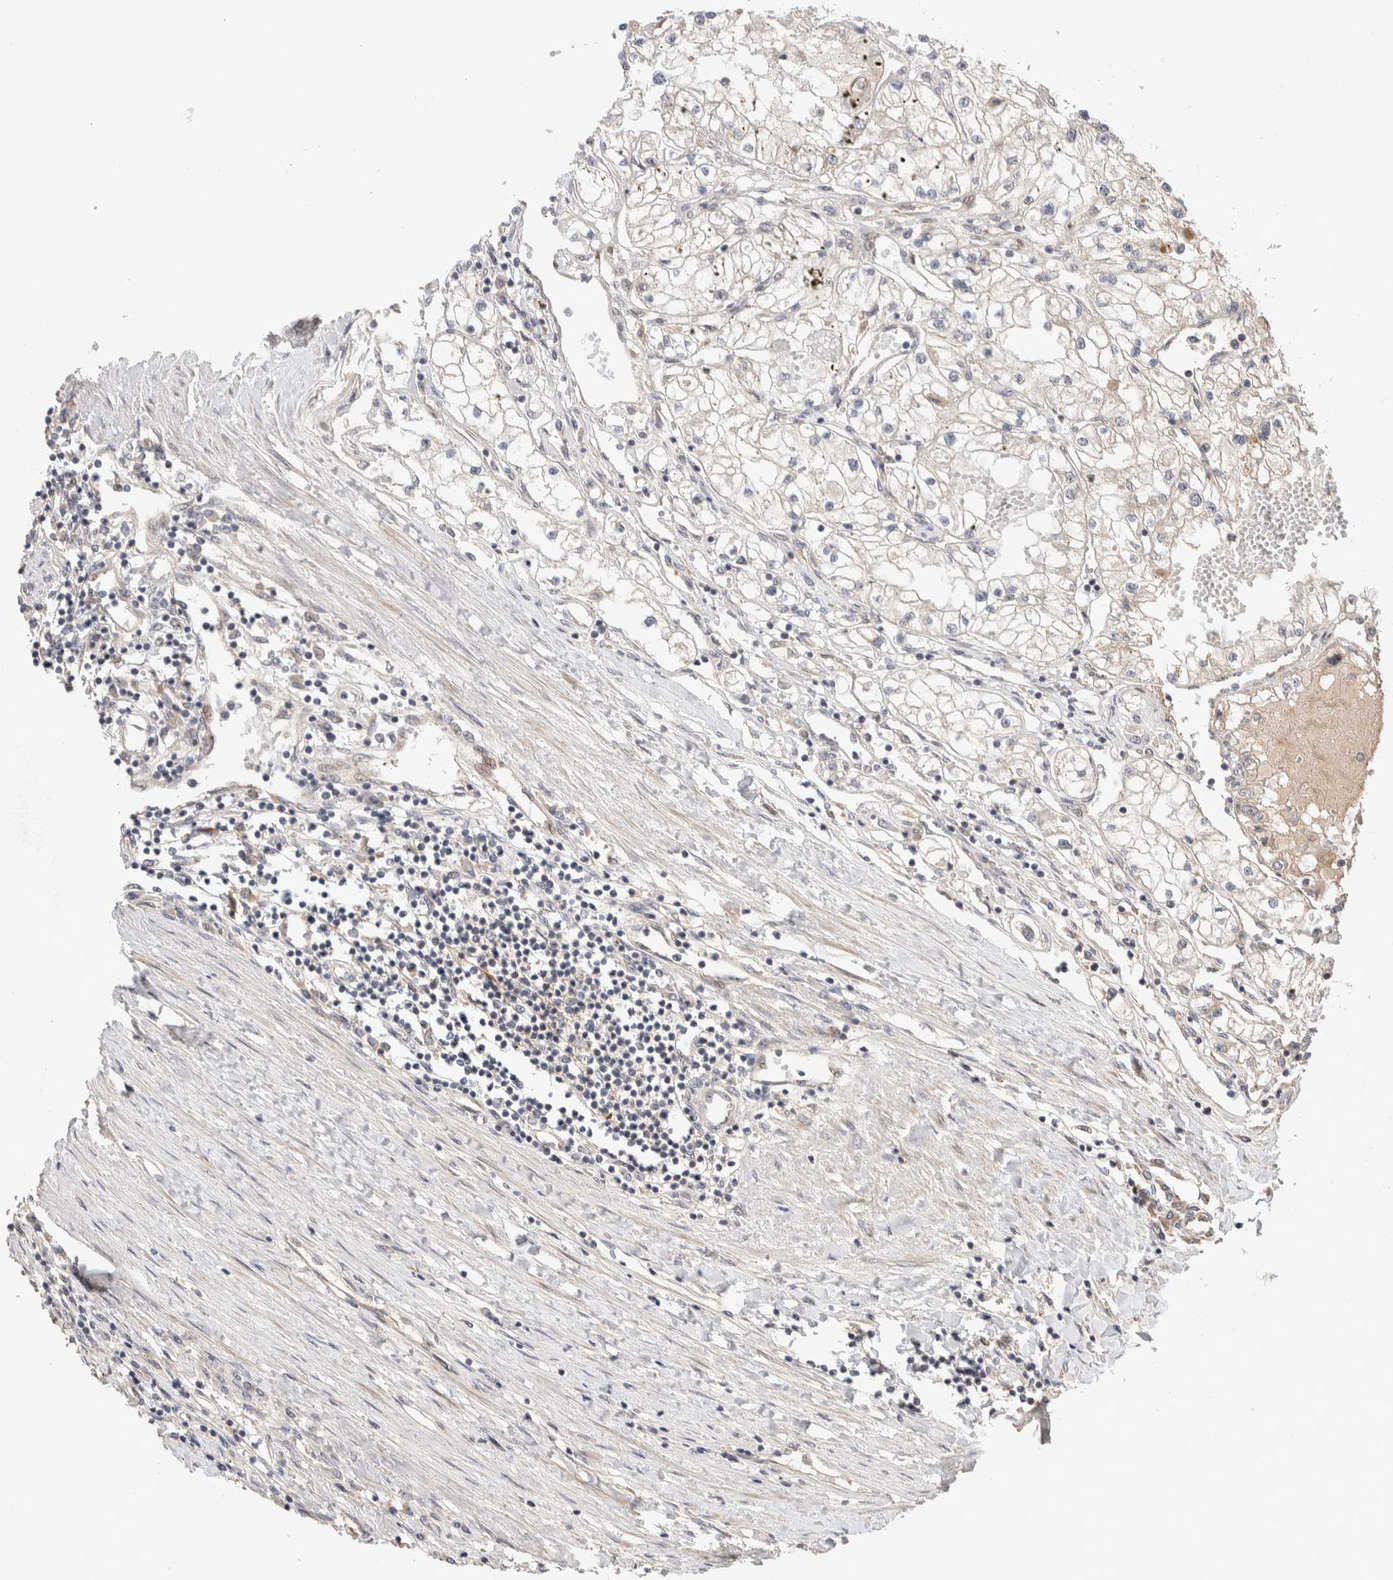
{"staining": {"intensity": "negative", "quantity": "none", "location": "none"}, "tissue": "renal cancer", "cell_type": "Tumor cells", "image_type": "cancer", "snomed": [{"axis": "morphology", "description": "Adenocarcinoma, NOS"}, {"axis": "topography", "description": "Kidney"}], "caption": "Protein analysis of adenocarcinoma (renal) exhibits no significant staining in tumor cells.", "gene": "PRDM15", "patient": {"sex": "male", "age": 68}}